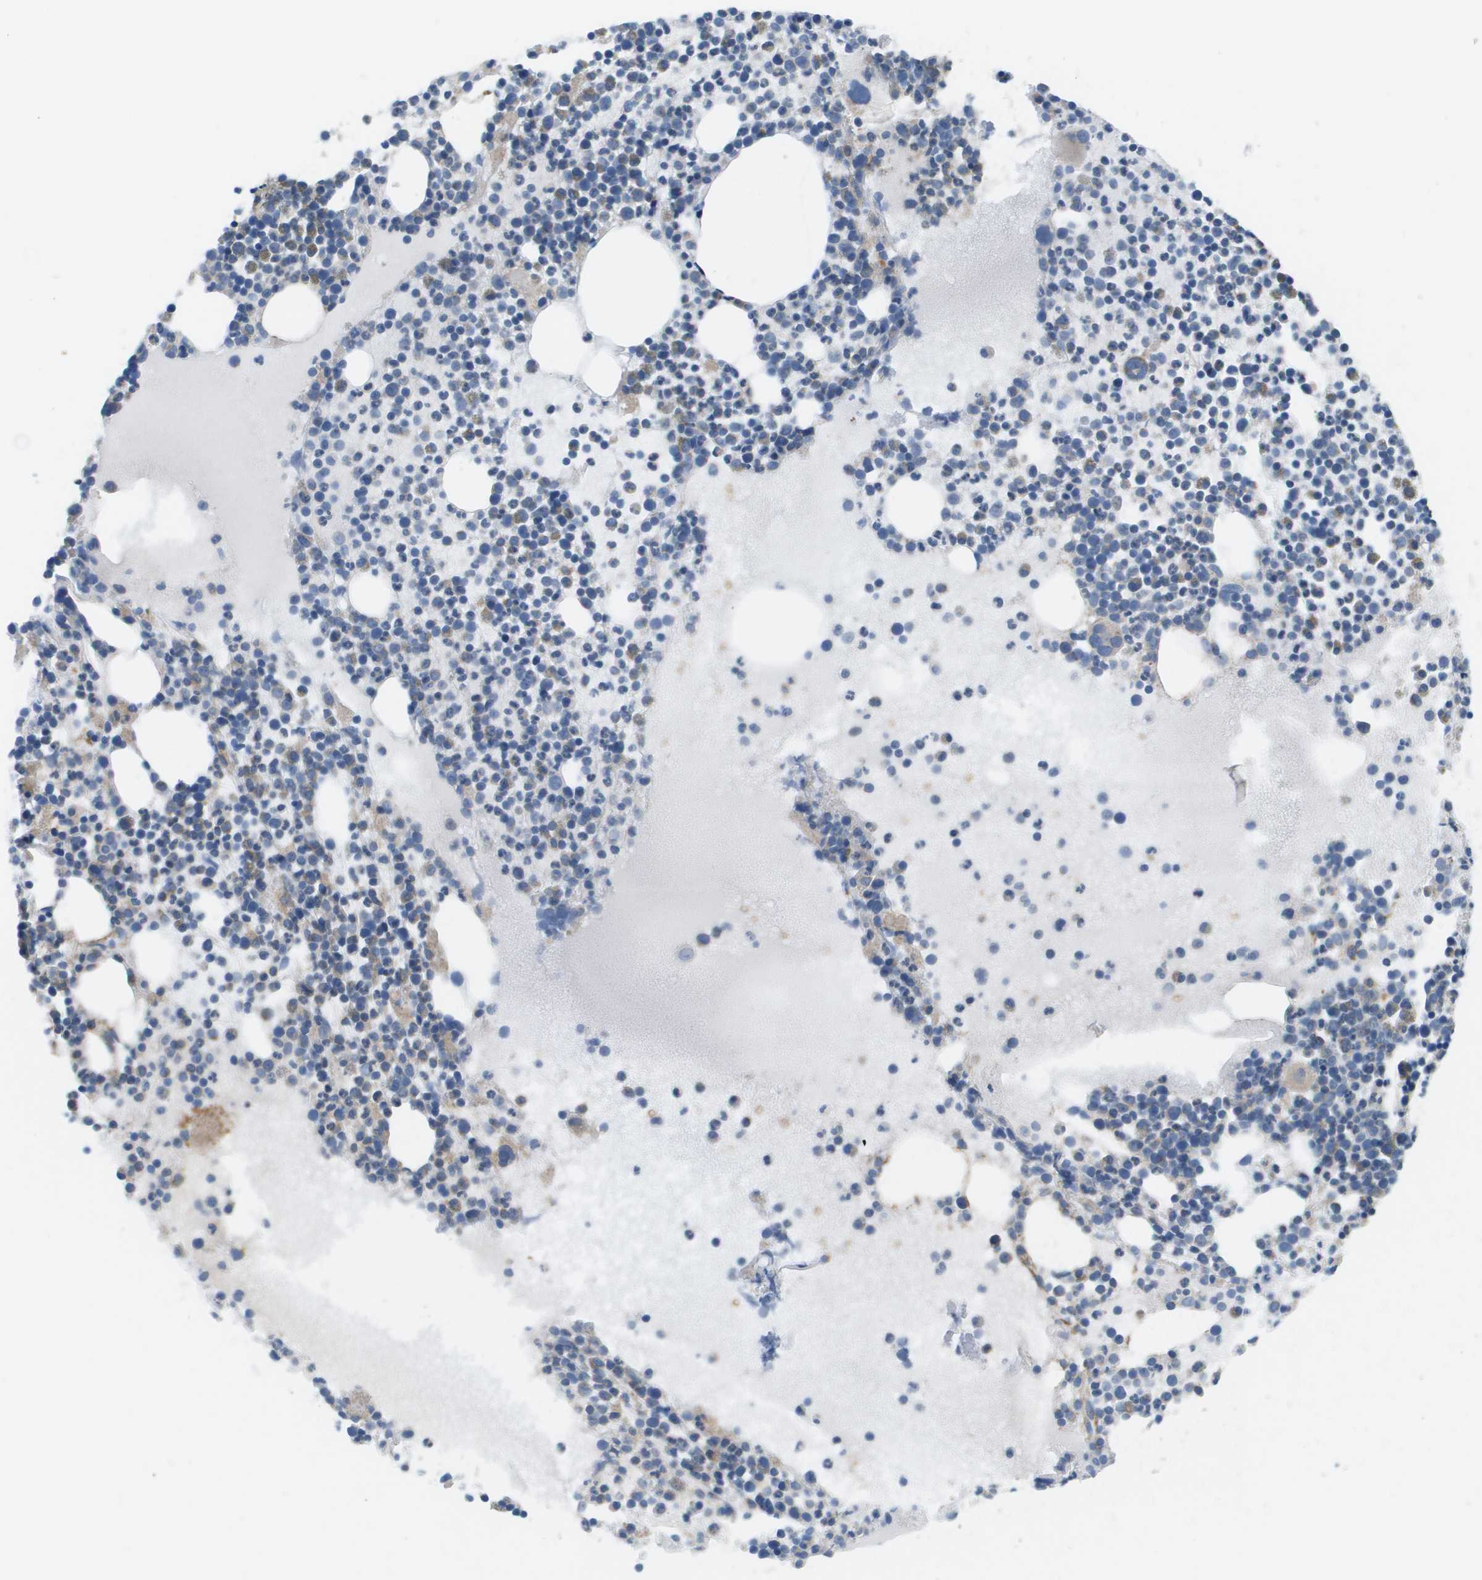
{"staining": {"intensity": "weak", "quantity": "25%-75%", "location": "cytoplasmic/membranous"}, "tissue": "bone marrow", "cell_type": "Hematopoietic cells", "image_type": "normal", "snomed": [{"axis": "morphology", "description": "Normal tissue, NOS"}, {"axis": "morphology", "description": "Inflammation, NOS"}, {"axis": "topography", "description": "Bone marrow"}], "caption": "About 25%-75% of hematopoietic cells in unremarkable human bone marrow reveal weak cytoplasmic/membranous protein expression as visualized by brown immunohistochemical staining.", "gene": "TAOK3", "patient": {"sex": "male", "age": 58}}